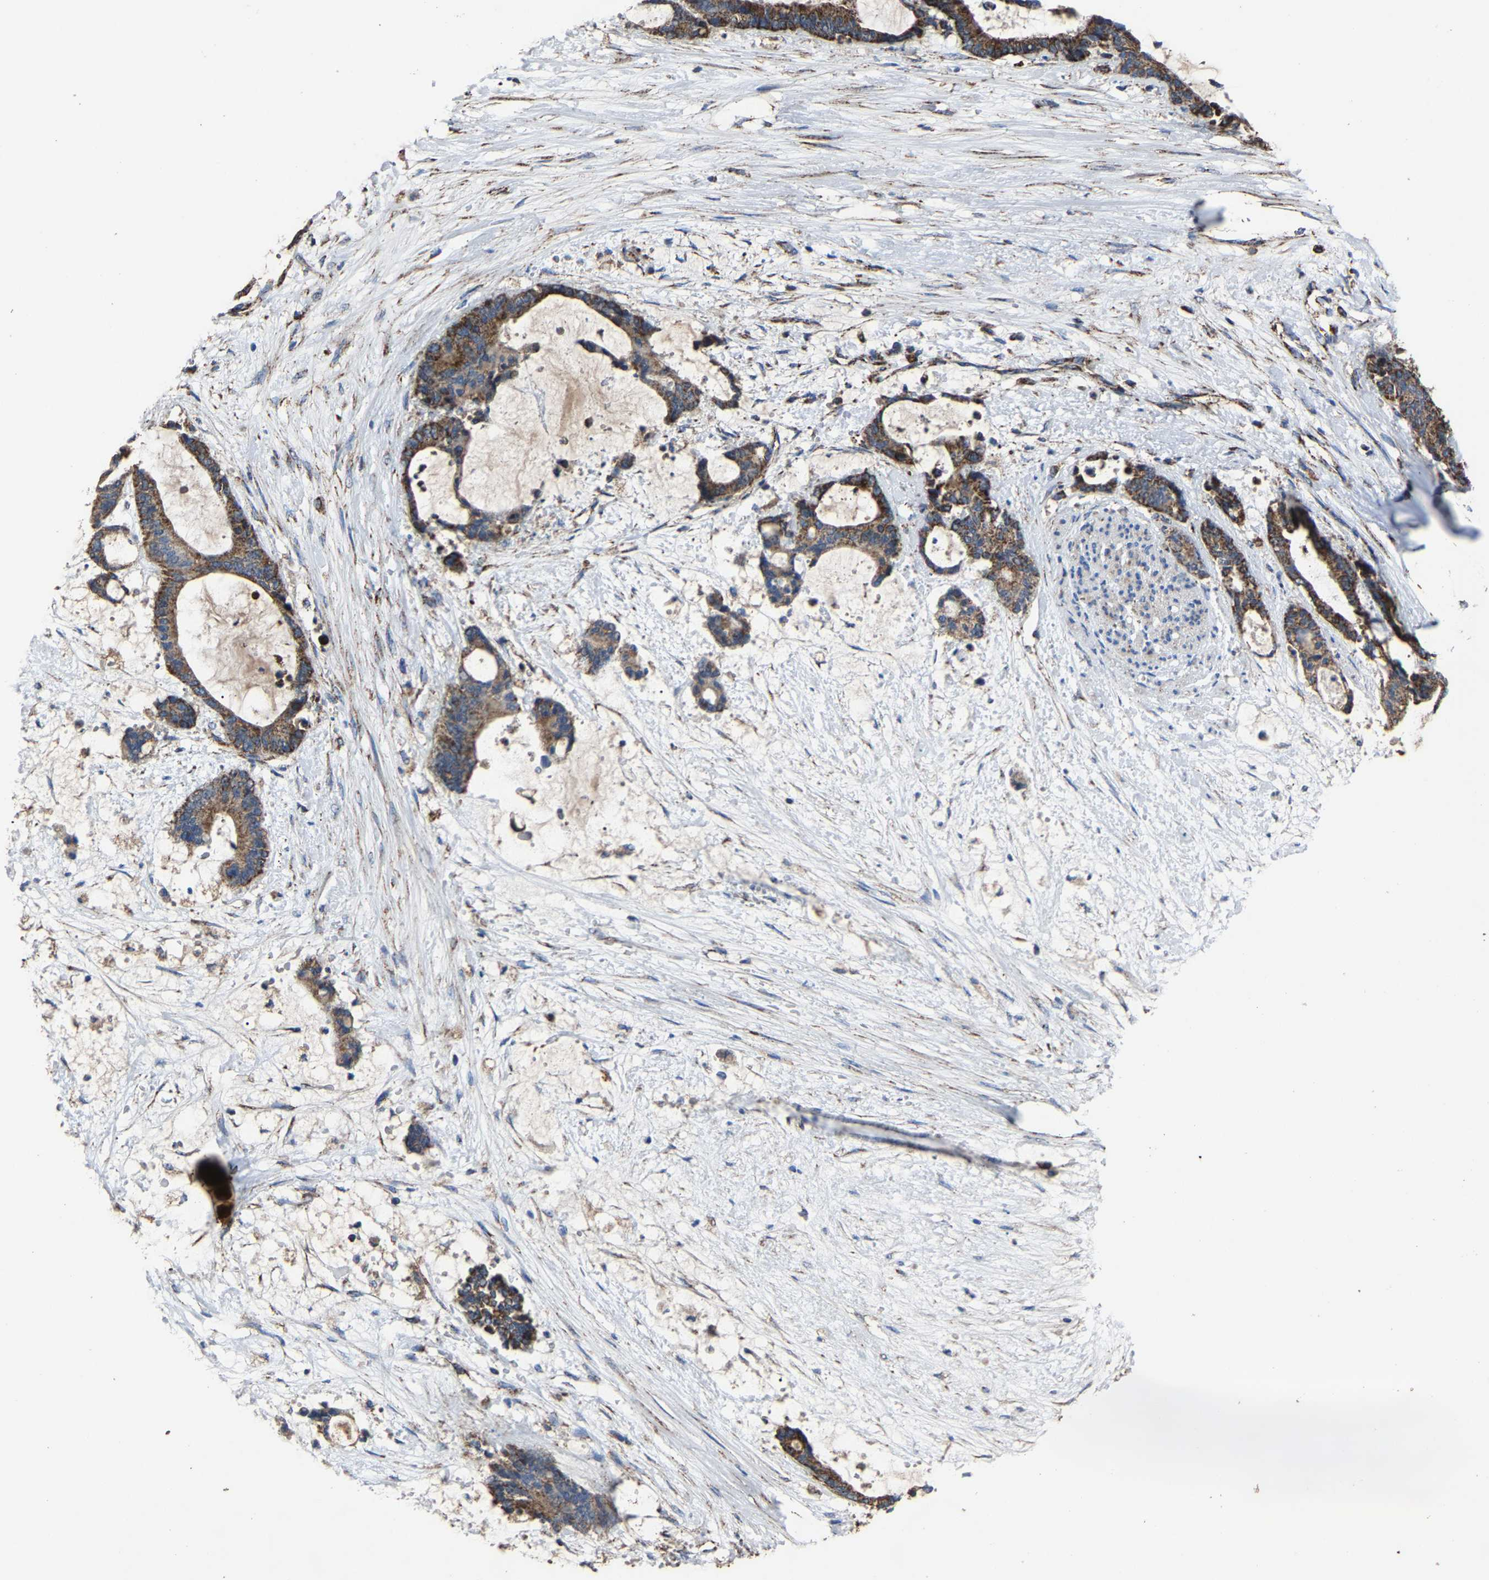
{"staining": {"intensity": "moderate", "quantity": ">75%", "location": "cytoplasmic/membranous"}, "tissue": "liver cancer", "cell_type": "Tumor cells", "image_type": "cancer", "snomed": [{"axis": "morphology", "description": "Normal tissue, NOS"}, {"axis": "morphology", "description": "Cholangiocarcinoma"}, {"axis": "topography", "description": "Liver"}, {"axis": "topography", "description": "Peripheral nerve tissue"}], "caption": "Human liver cancer (cholangiocarcinoma) stained with a protein marker displays moderate staining in tumor cells.", "gene": "NDUFV3", "patient": {"sex": "female", "age": 73}}